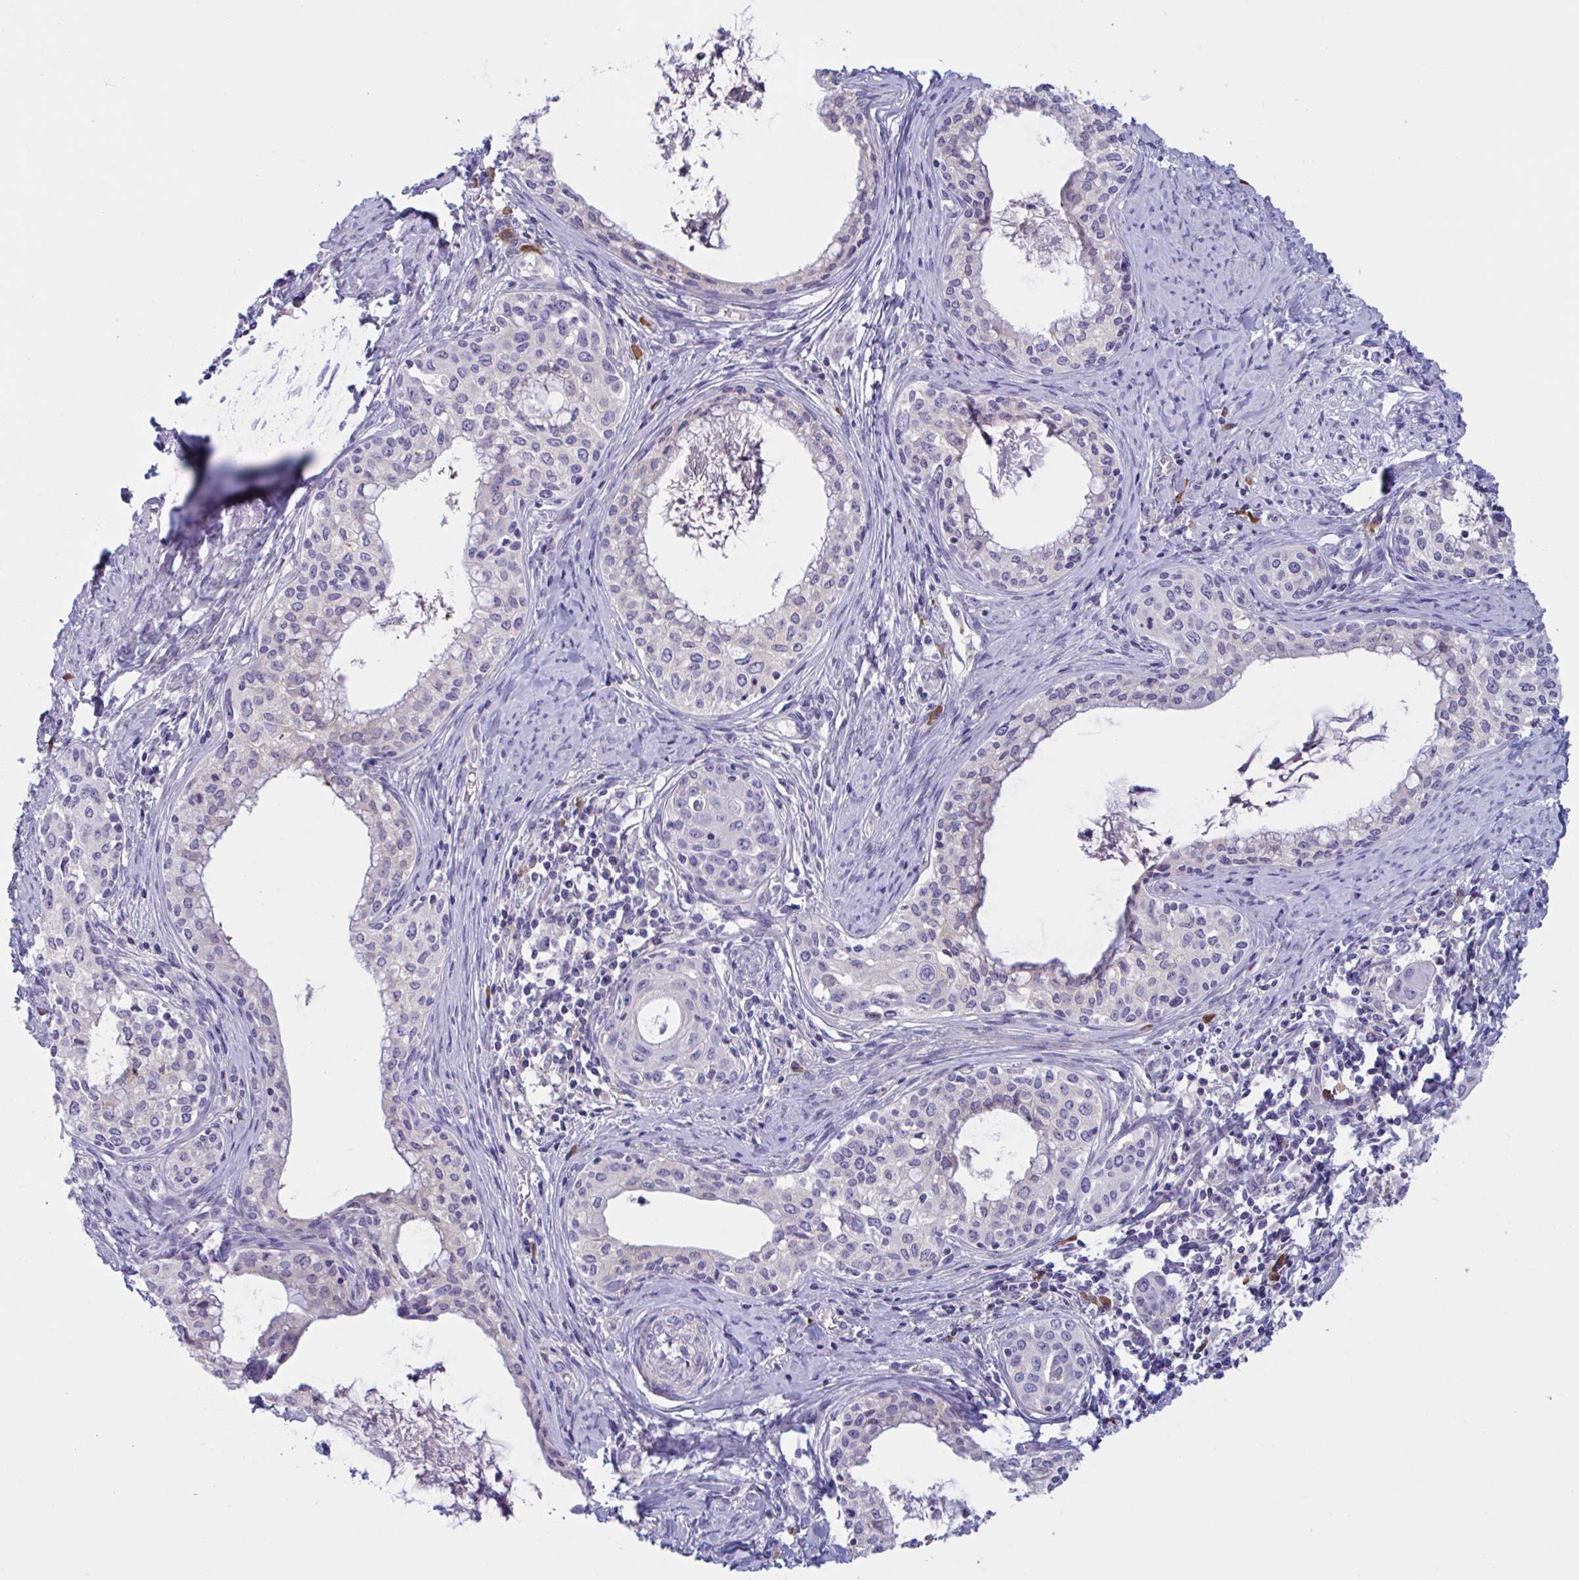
{"staining": {"intensity": "negative", "quantity": "none", "location": "none"}, "tissue": "cervical cancer", "cell_type": "Tumor cells", "image_type": "cancer", "snomed": [{"axis": "morphology", "description": "Squamous cell carcinoma, NOS"}, {"axis": "morphology", "description": "Adenocarcinoma, NOS"}, {"axis": "topography", "description": "Cervix"}], "caption": "The histopathology image demonstrates no significant expression in tumor cells of cervical cancer (squamous cell carcinoma).", "gene": "MS4A14", "patient": {"sex": "female", "age": 52}}